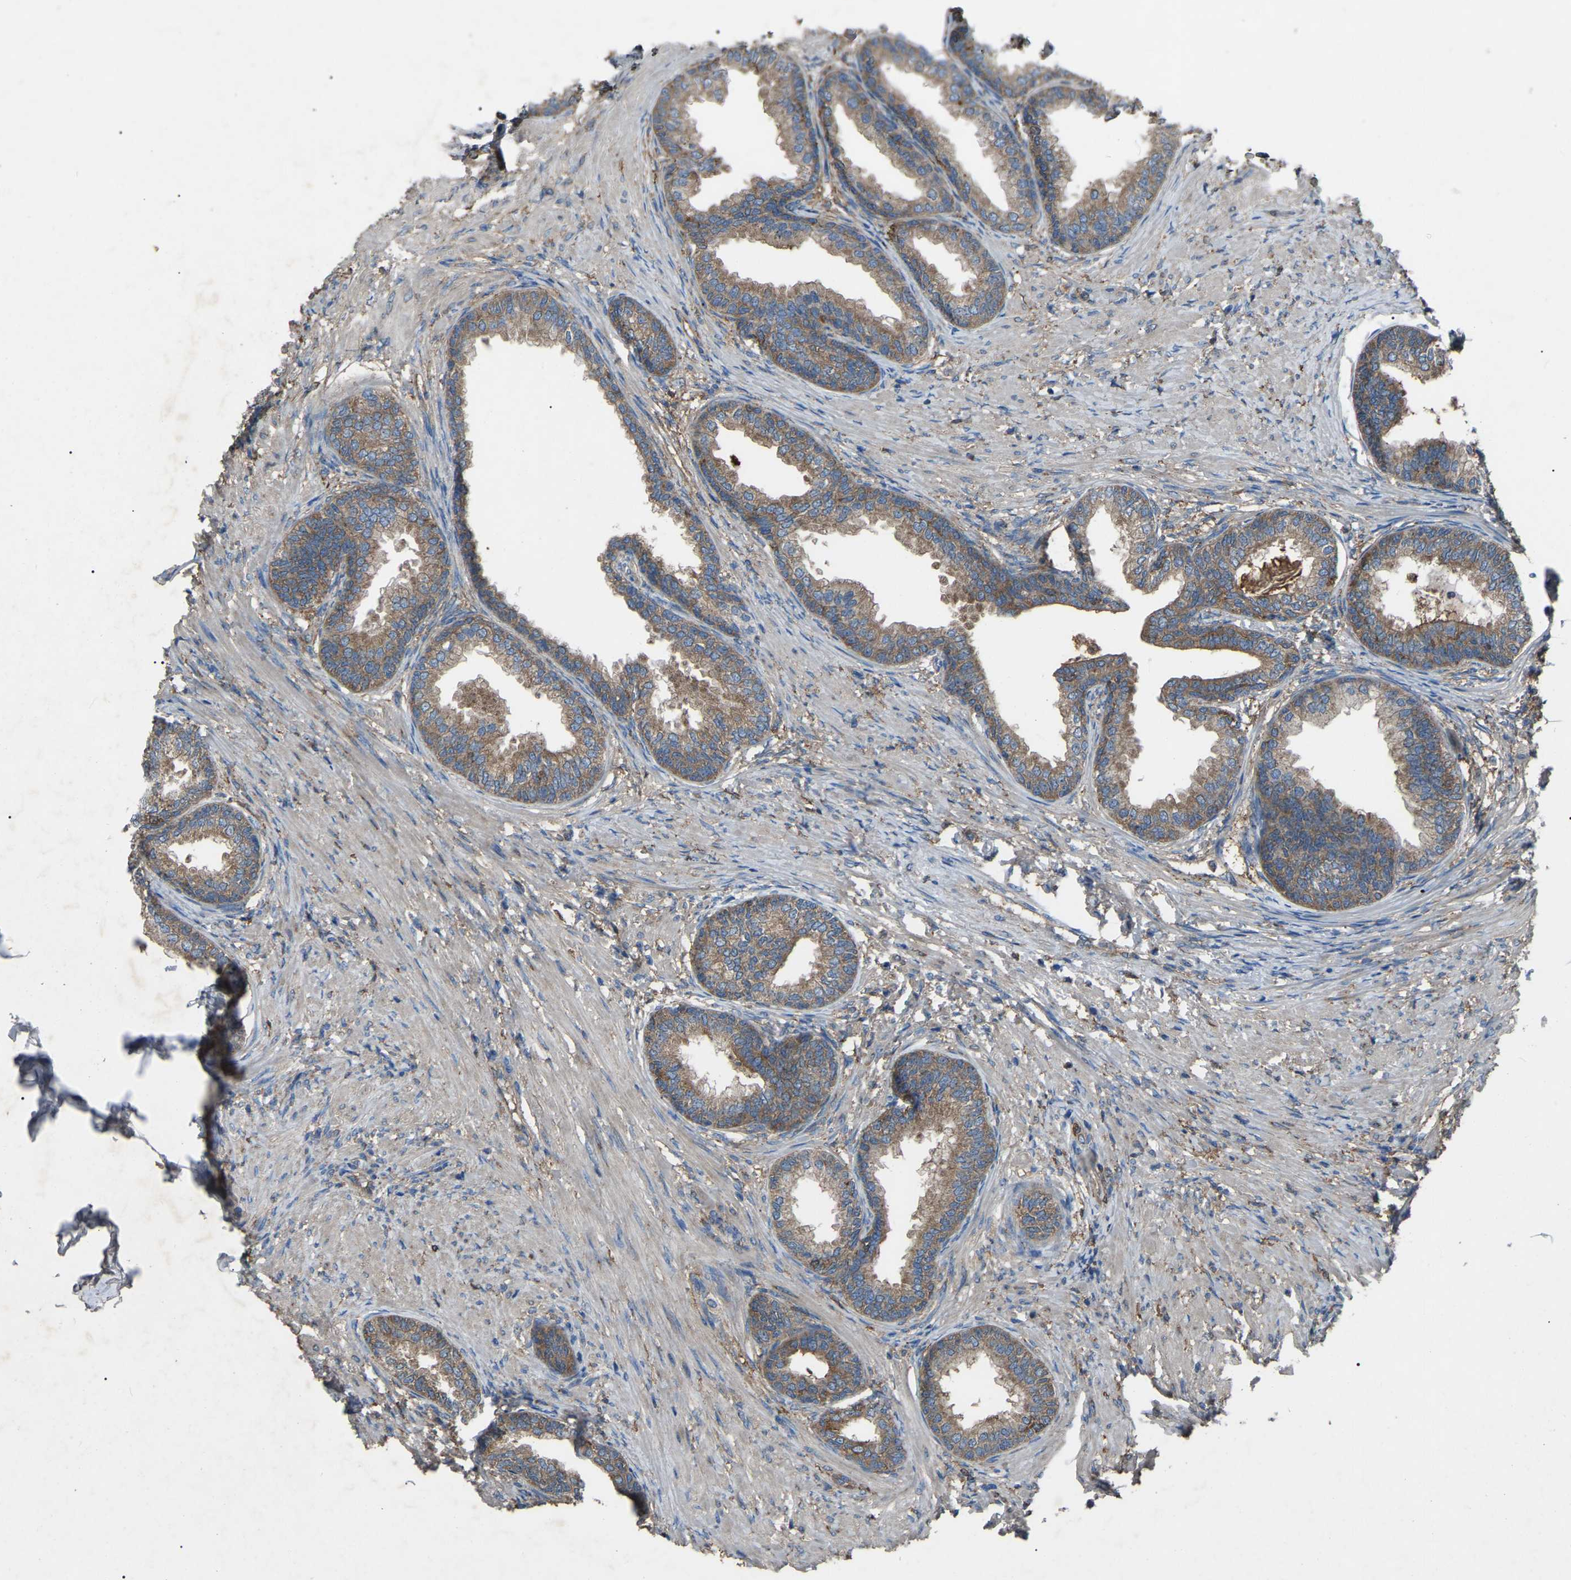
{"staining": {"intensity": "moderate", "quantity": ">75%", "location": "cytoplasmic/membranous"}, "tissue": "prostate", "cell_type": "Glandular cells", "image_type": "normal", "snomed": [{"axis": "morphology", "description": "Normal tissue, NOS"}, {"axis": "topography", "description": "Prostate"}], "caption": "Prostate was stained to show a protein in brown. There is medium levels of moderate cytoplasmic/membranous expression in approximately >75% of glandular cells. Using DAB (brown) and hematoxylin (blue) stains, captured at high magnification using brightfield microscopy.", "gene": "AIMP1", "patient": {"sex": "male", "age": 76}}